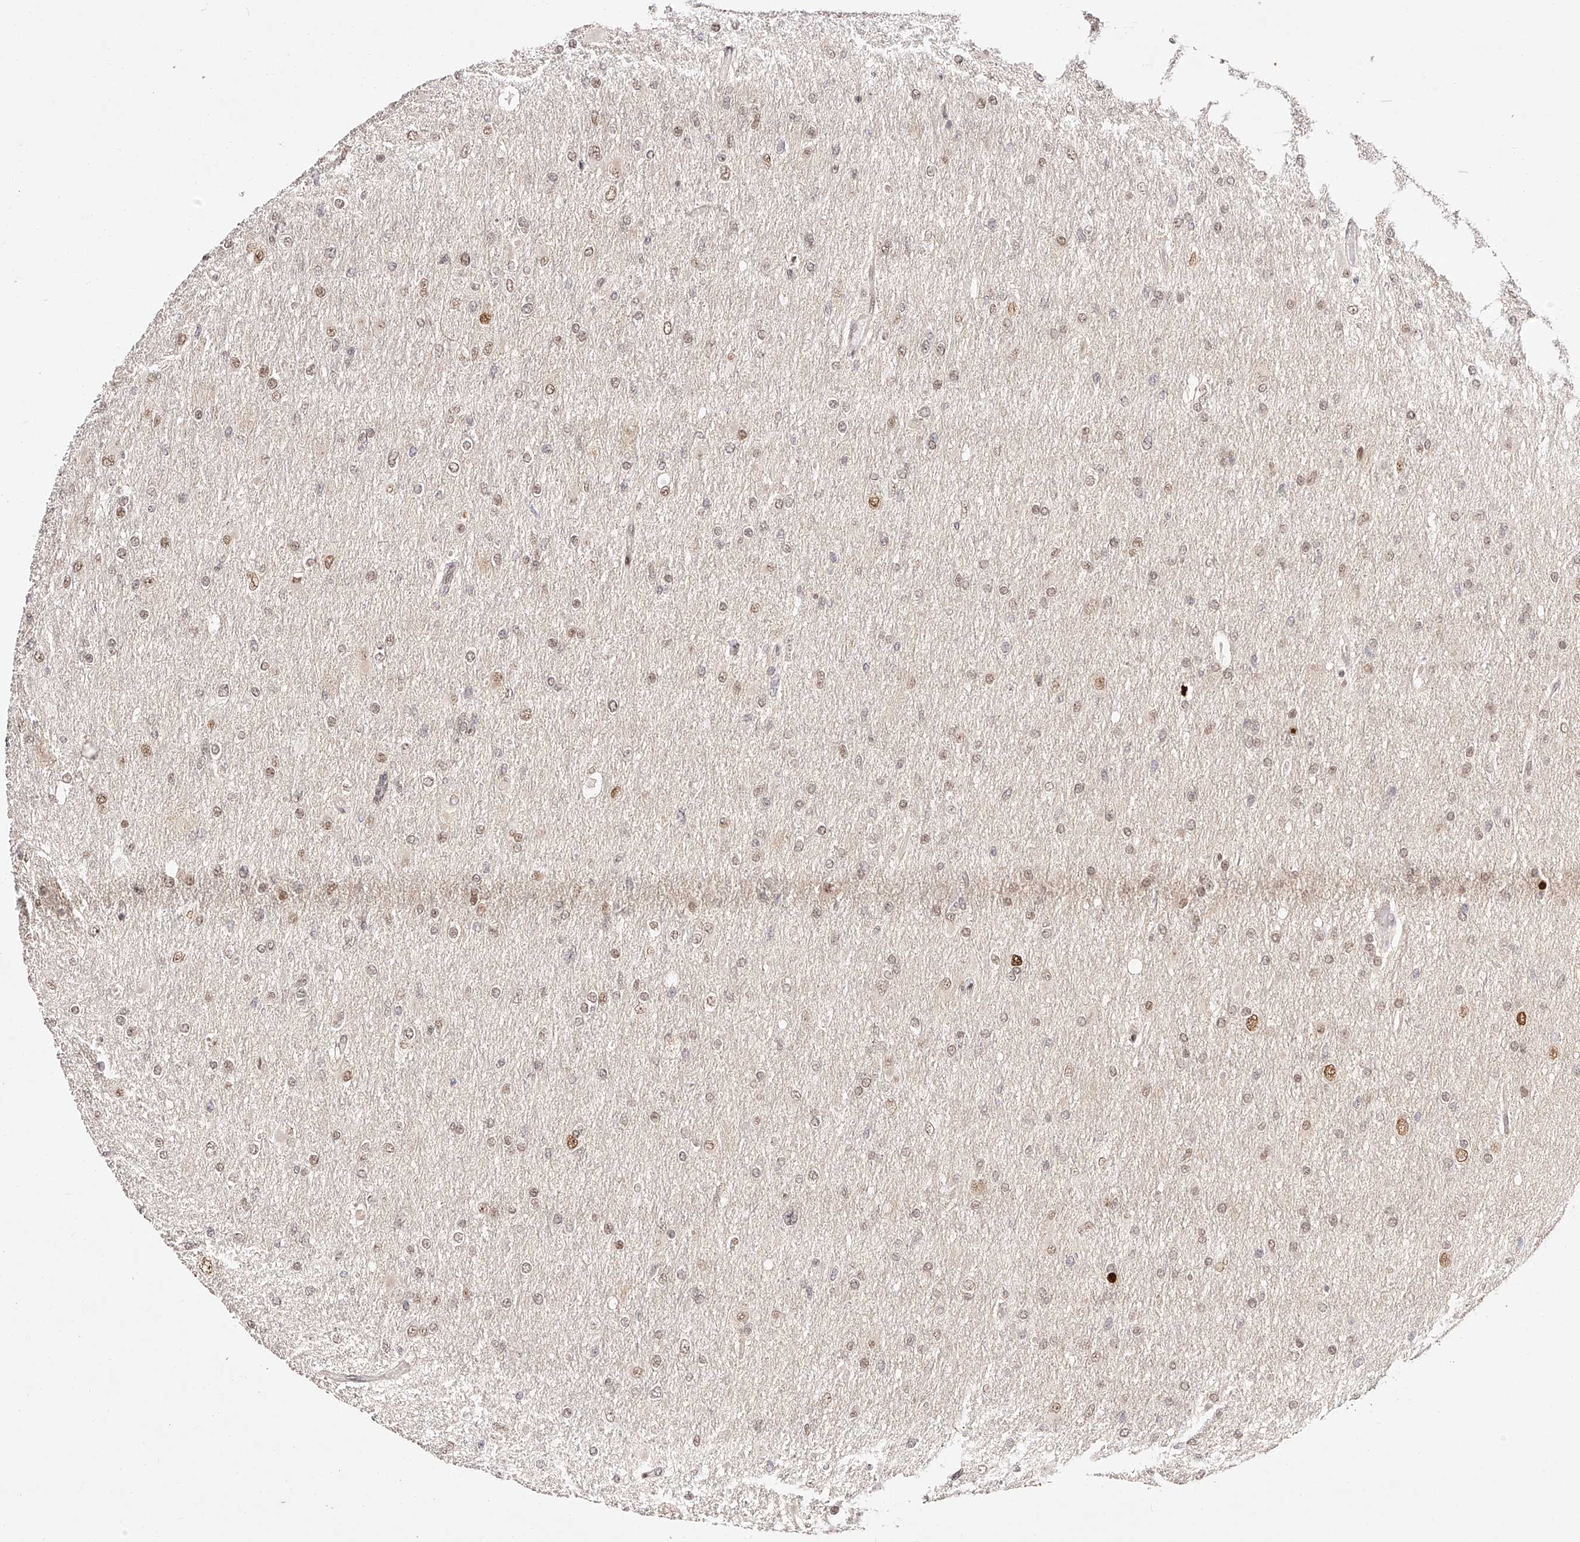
{"staining": {"intensity": "moderate", "quantity": "25%-75%", "location": "nuclear"}, "tissue": "glioma", "cell_type": "Tumor cells", "image_type": "cancer", "snomed": [{"axis": "morphology", "description": "Glioma, malignant, High grade"}, {"axis": "topography", "description": "Cerebral cortex"}], "caption": "IHC of glioma reveals medium levels of moderate nuclear expression in about 25%-75% of tumor cells.", "gene": "USF3", "patient": {"sex": "female", "age": 36}}